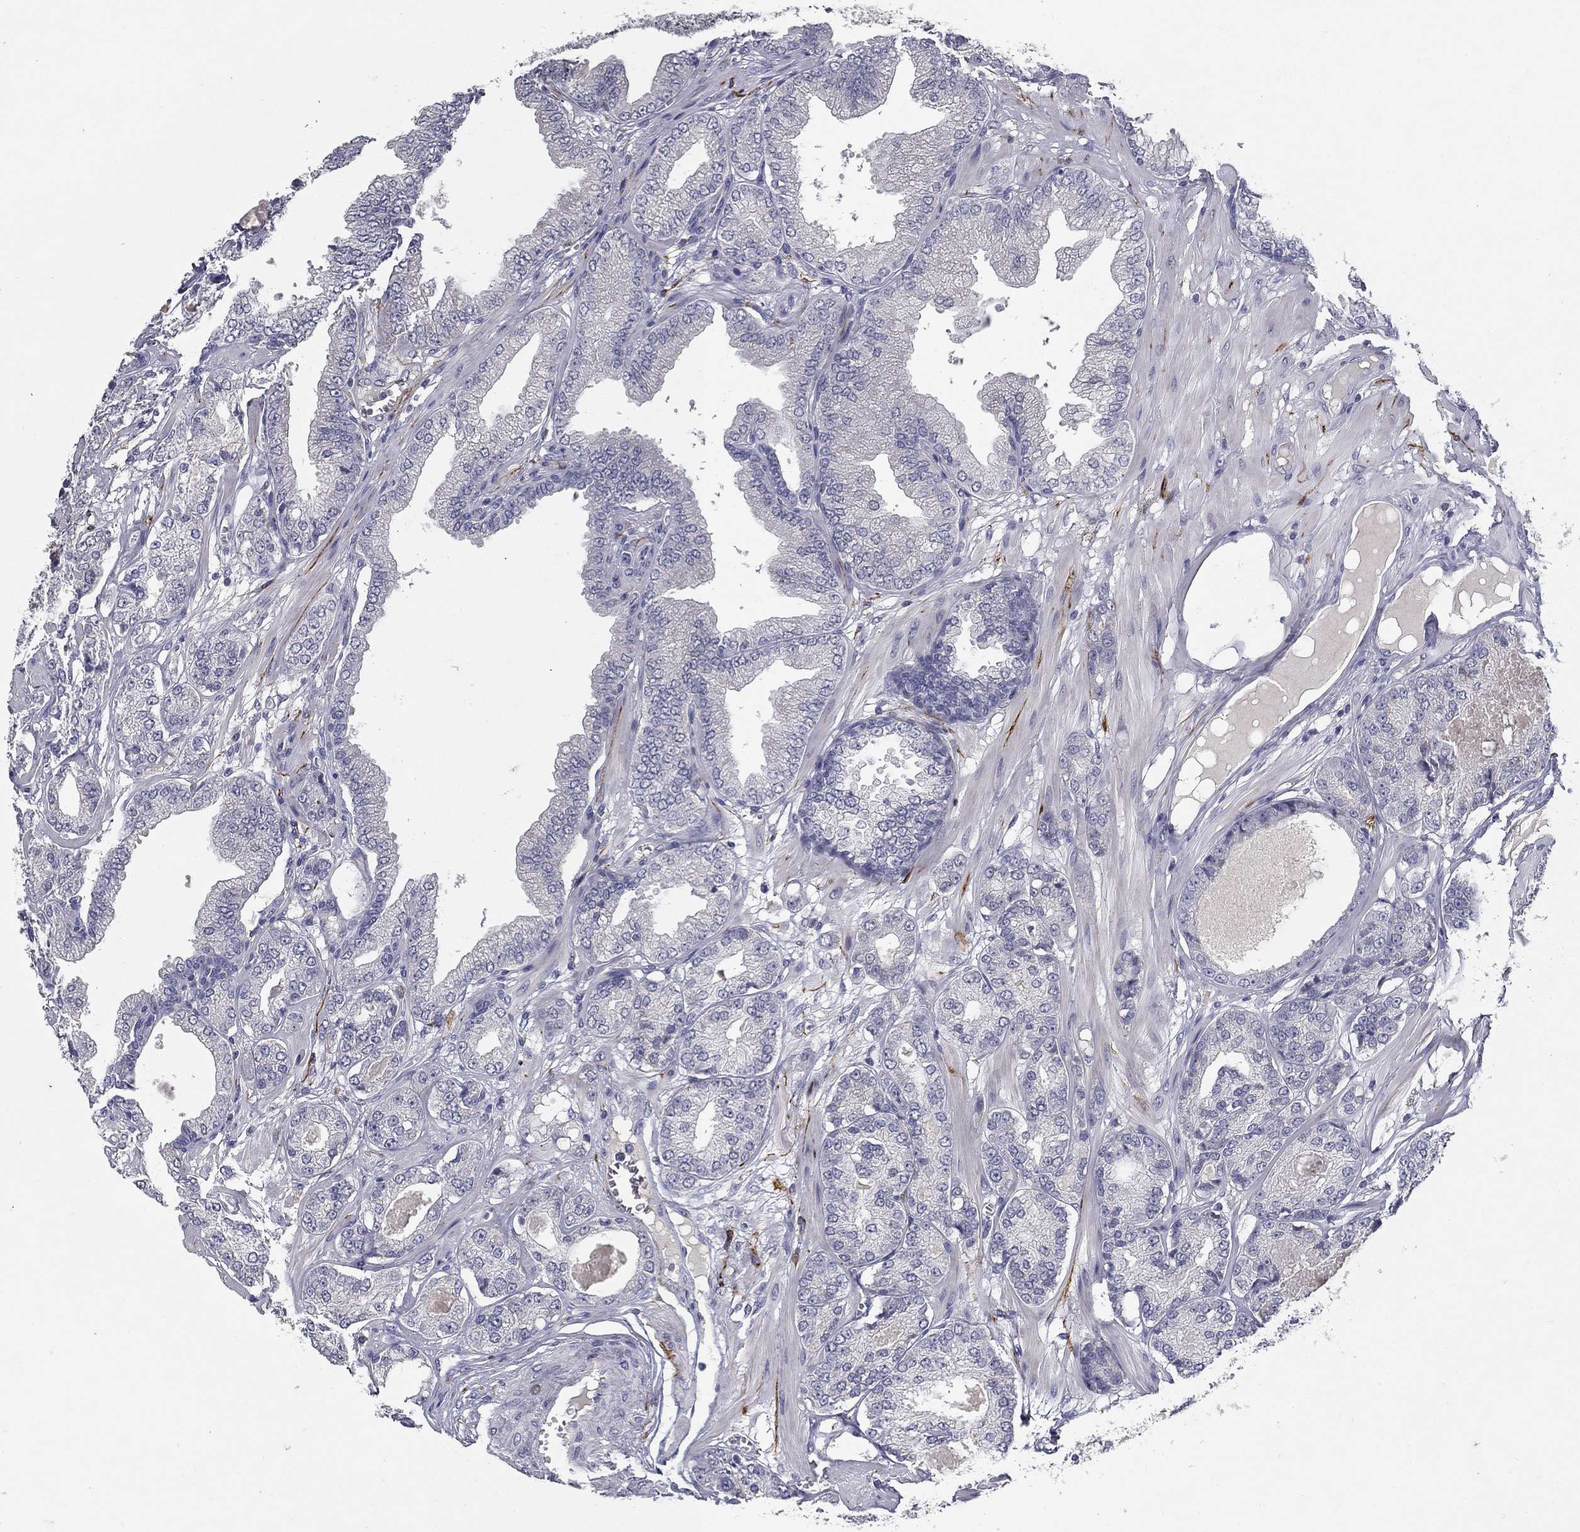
{"staining": {"intensity": "negative", "quantity": "none", "location": "none"}, "tissue": "prostate cancer", "cell_type": "Tumor cells", "image_type": "cancer", "snomed": [{"axis": "morphology", "description": "Adenocarcinoma, NOS"}, {"axis": "morphology", "description": "Adenocarcinoma, High grade"}, {"axis": "topography", "description": "Prostate"}], "caption": "IHC image of neoplastic tissue: prostate cancer (adenocarcinoma) stained with DAB reveals no significant protein positivity in tumor cells.", "gene": "CD274", "patient": {"sex": "male", "age": 70}}